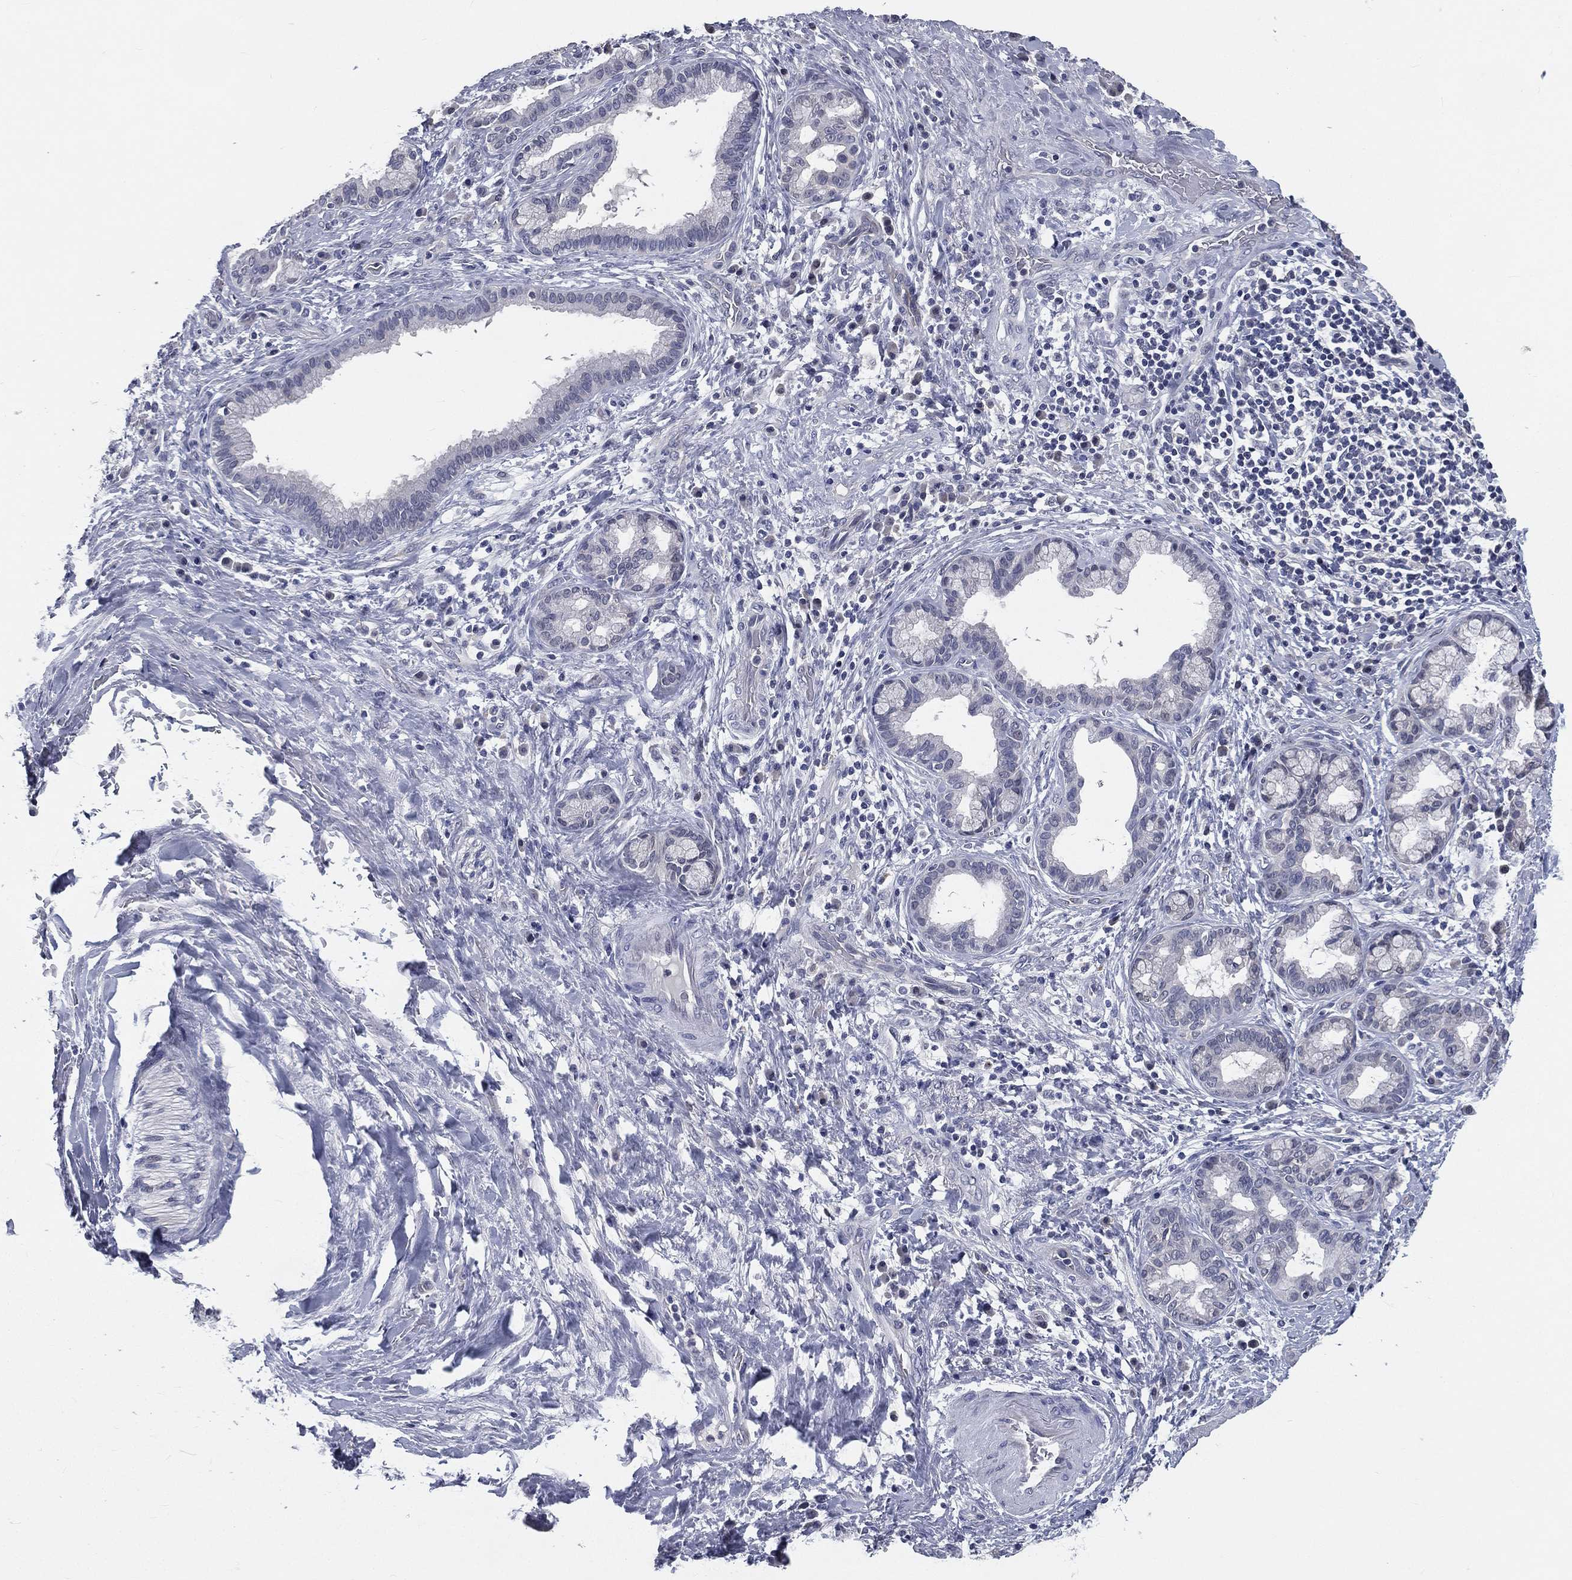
{"staining": {"intensity": "negative", "quantity": "none", "location": "none"}, "tissue": "liver cancer", "cell_type": "Tumor cells", "image_type": "cancer", "snomed": [{"axis": "morphology", "description": "Cholangiocarcinoma"}, {"axis": "topography", "description": "Liver"}], "caption": "High magnification brightfield microscopy of cholangiocarcinoma (liver) stained with DAB (brown) and counterstained with hematoxylin (blue): tumor cells show no significant expression.", "gene": "IFT27", "patient": {"sex": "female", "age": 73}}